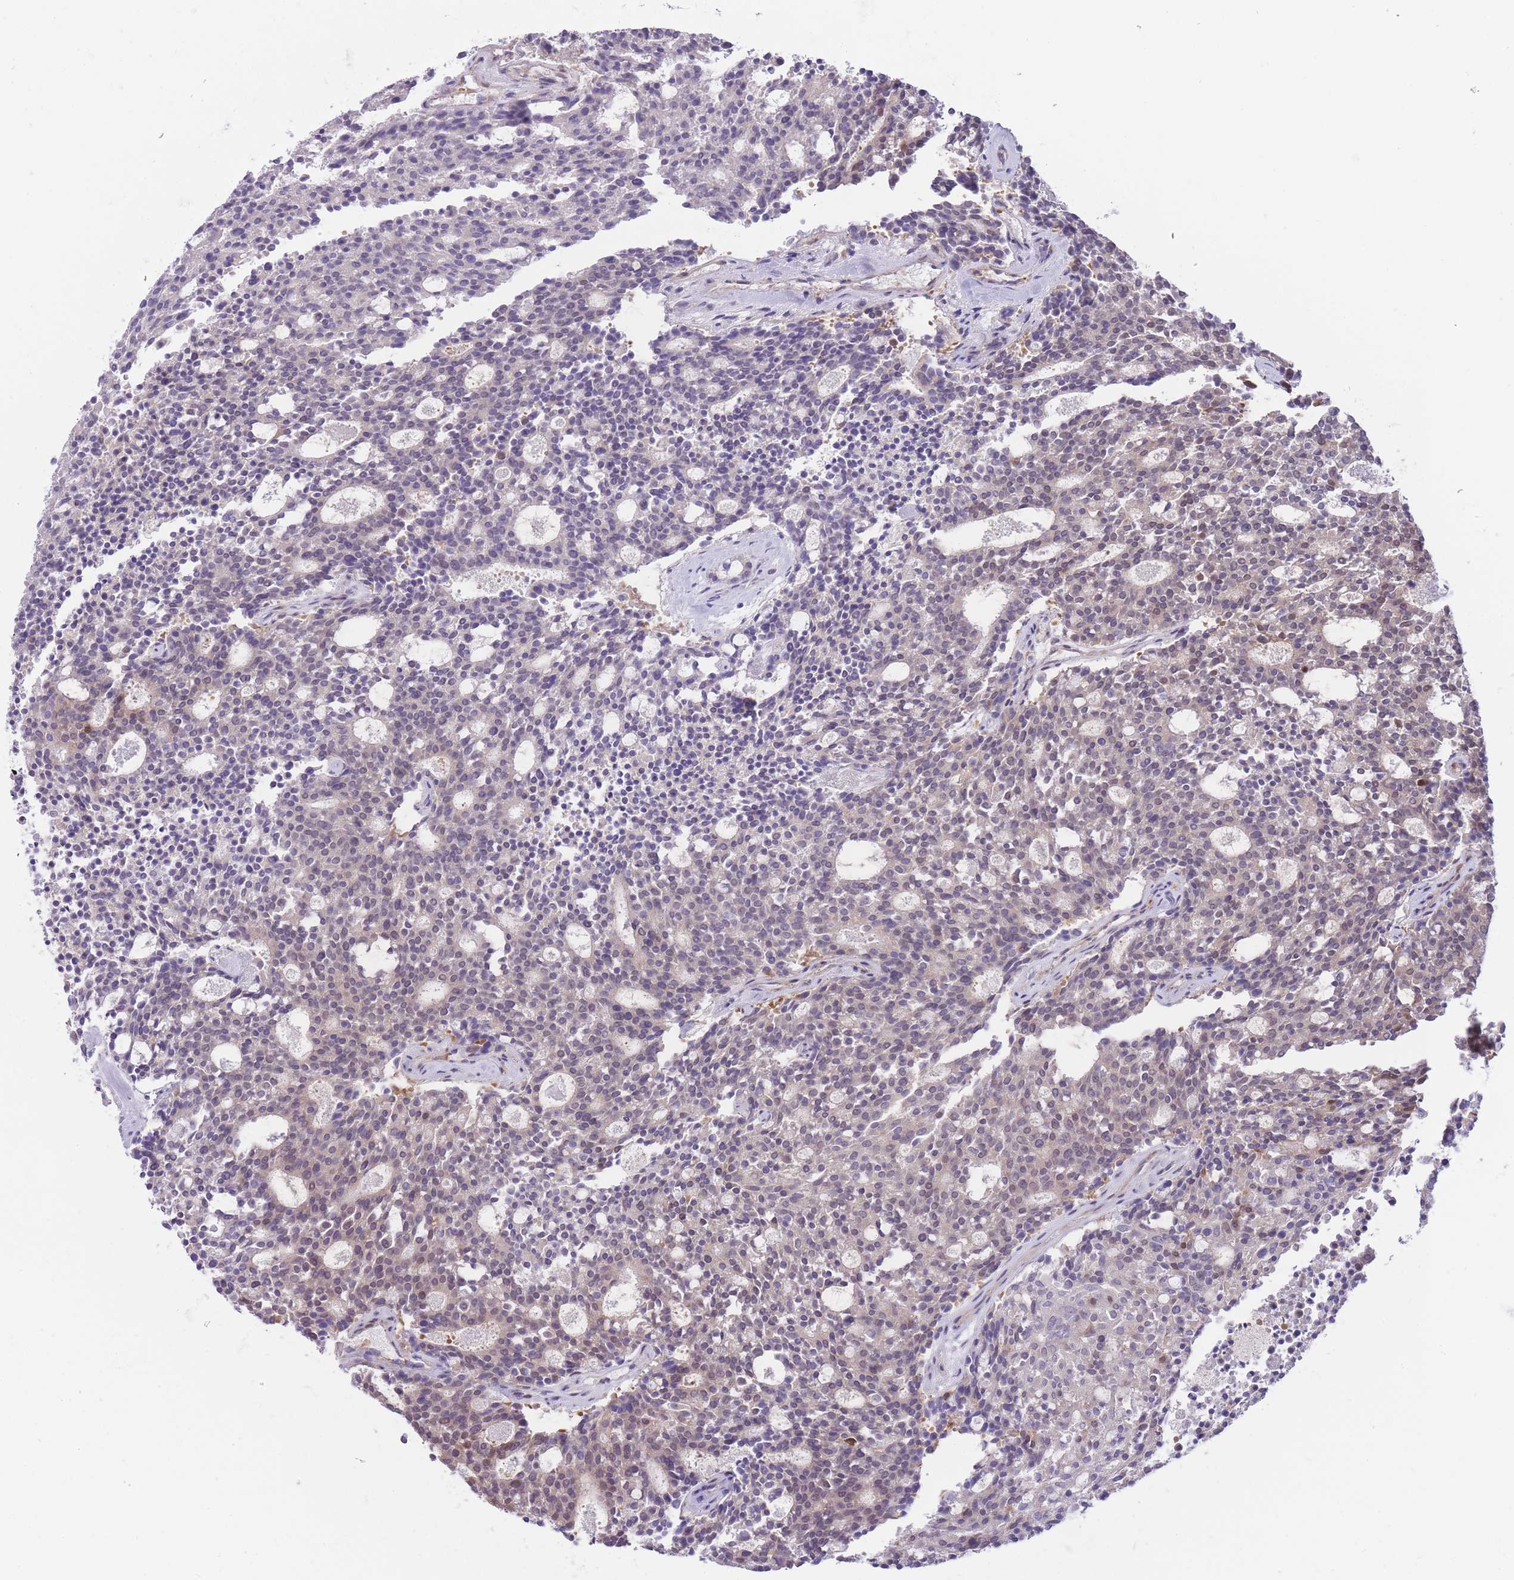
{"staining": {"intensity": "weak", "quantity": "25%-75%", "location": "cytoplasmic/membranous,nuclear"}, "tissue": "carcinoid", "cell_type": "Tumor cells", "image_type": "cancer", "snomed": [{"axis": "morphology", "description": "Carcinoid, malignant, NOS"}, {"axis": "topography", "description": "Pancreas"}], "caption": "Immunohistochemistry (IHC) photomicrograph of human carcinoid stained for a protein (brown), which demonstrates low levels of weak cytoplasmic/membranous and nuclear positivity in approximately 25%-75% of tumor cells.", "gene": "OR11H12", "patient": {"sex": "female", "age": 54}}